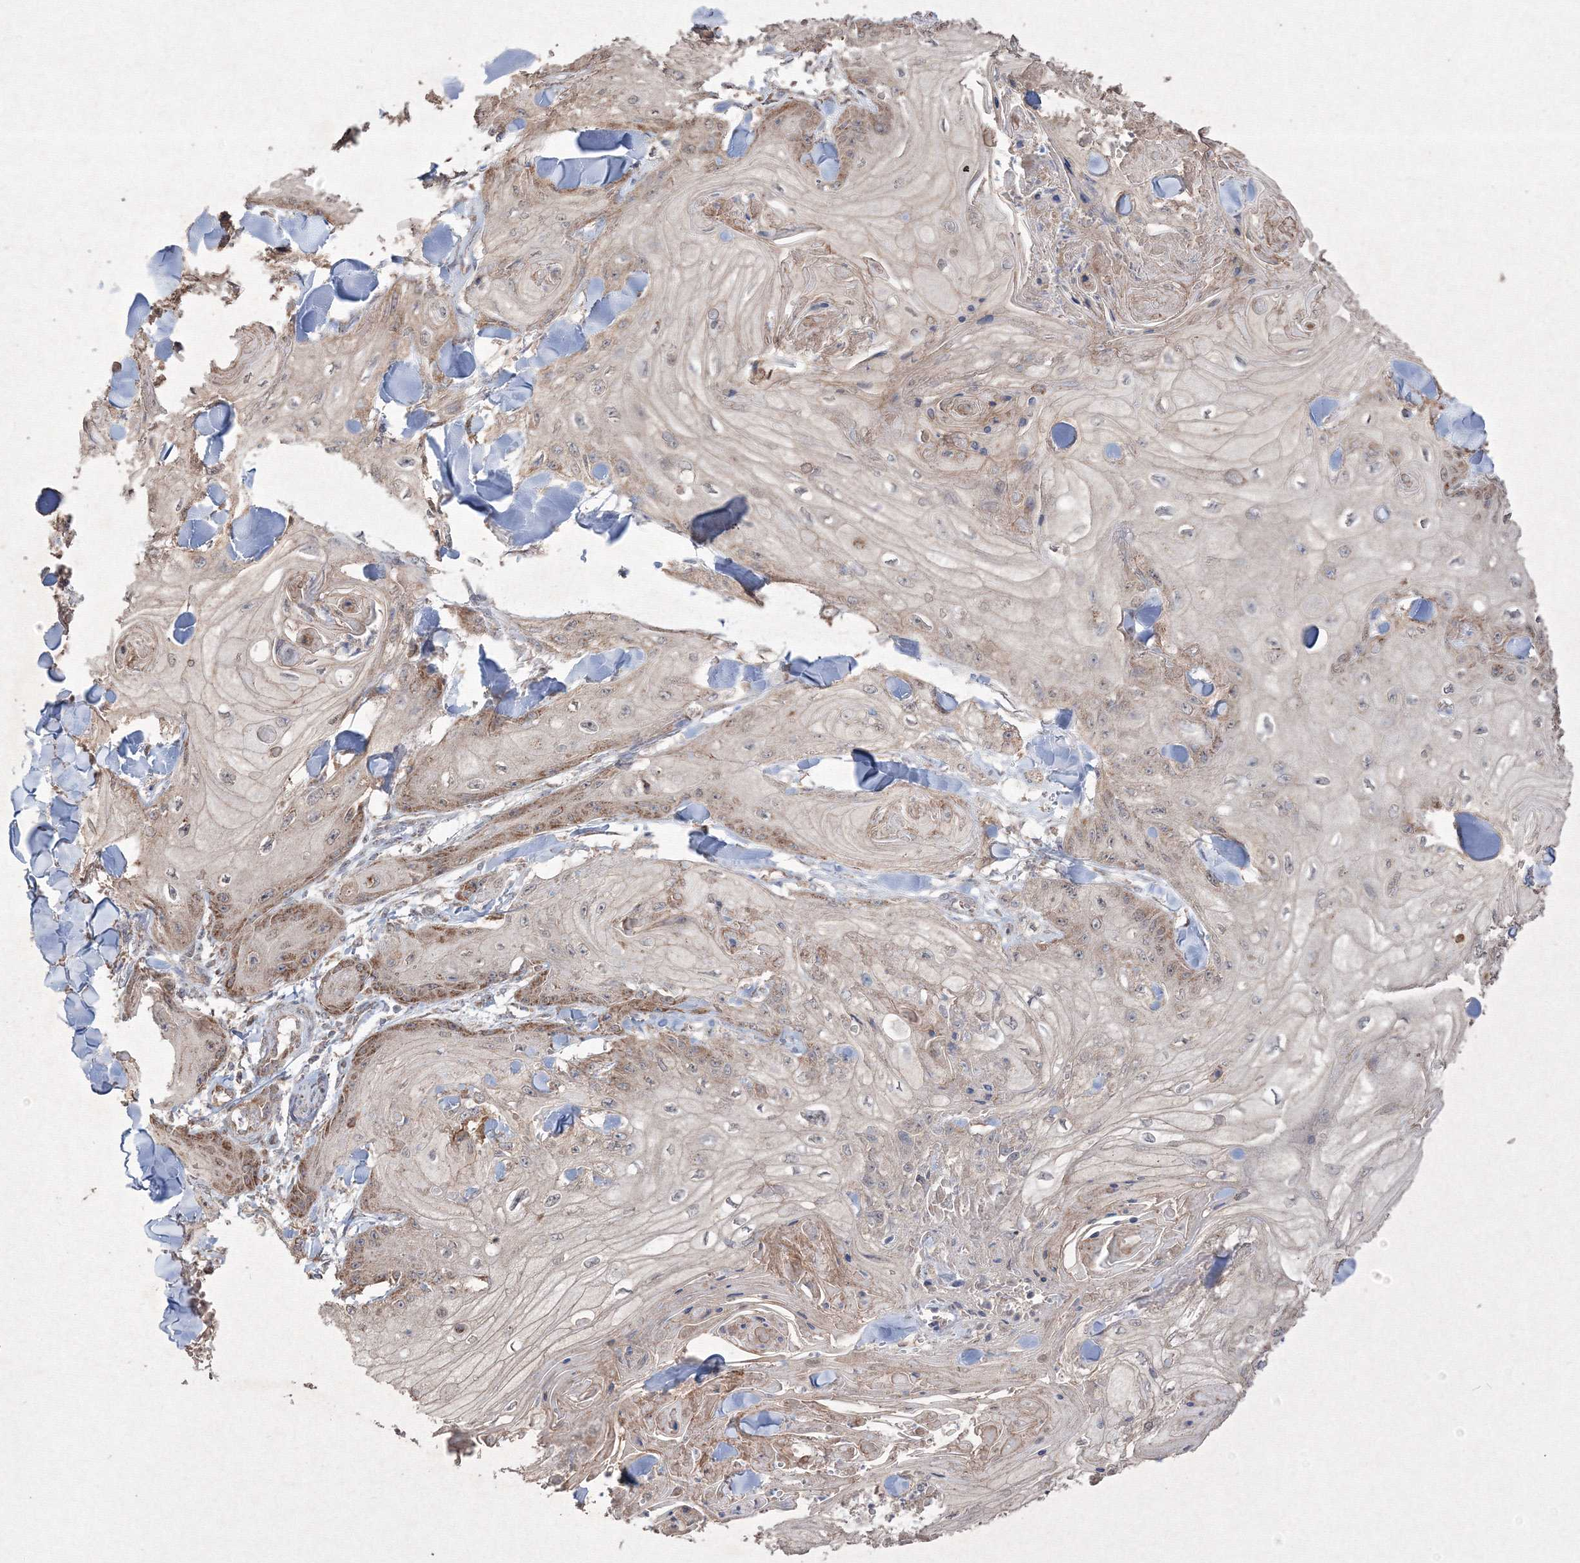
{"staining": {"intensity": "moderate", "quantity": "25%-75%", "location": "cytoplasmic/membranous"}, "tissue": "skin cancer", "cell_type": "Tumor cells", "image_type": "cancer", "snomed": [{"axis": "morphology", "description": "Squamous cell carcinoma, NOS"}, {"axis": "topography", "description": "Skin"}], "caption": "Immunohistochemical staining of skin cancer shows moderate cytoplasmic/membranous protein positivity in approximately 25%-75% of tumor cells.", "gene": "GRSF1", "patient": {"sex": "male", "age": 74}}